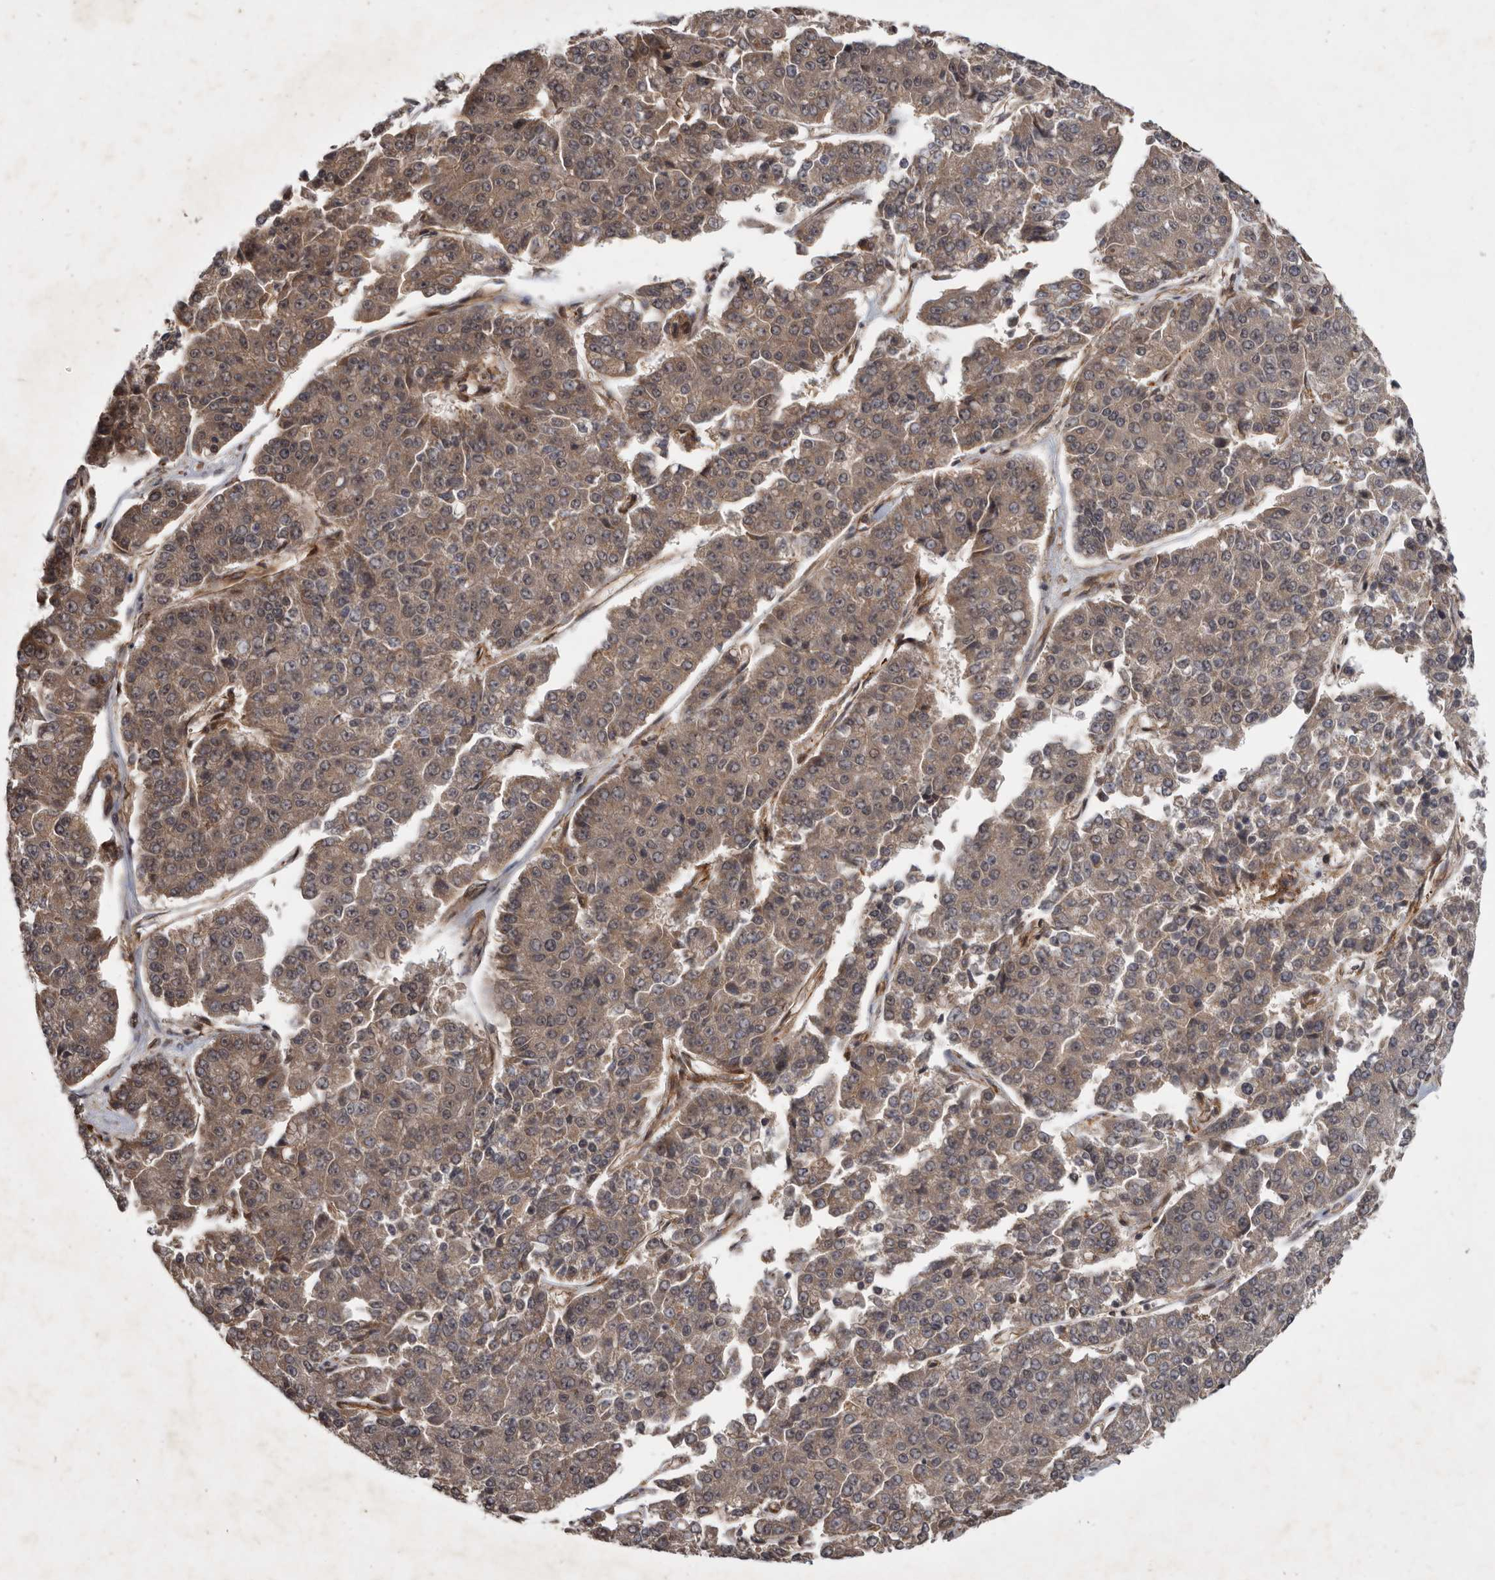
{"staining": {"intensity": "moderate", "quantity": ">75%", "location": "cytoplasmic/membranous"}, "tissue": "pancreatic cancer", "cell_type": "Tumor cells", "image_type": "cancer", "snomed": [{"axis": "morphology", "description": "Adenocarcinoma, NOS"}, {"axis": "topography", "description": "Pancreas"}], "caption": "DAB (3,3'-diaminobenzidine) immunohistochemical staining of pancreatic adenocarcinoma displays moderate cytoplasmic/membranous protein expression in approximately >75% of tumor cells.", "gene": "DNAJC28", "patient": {"sex": "male", "age": 50}}